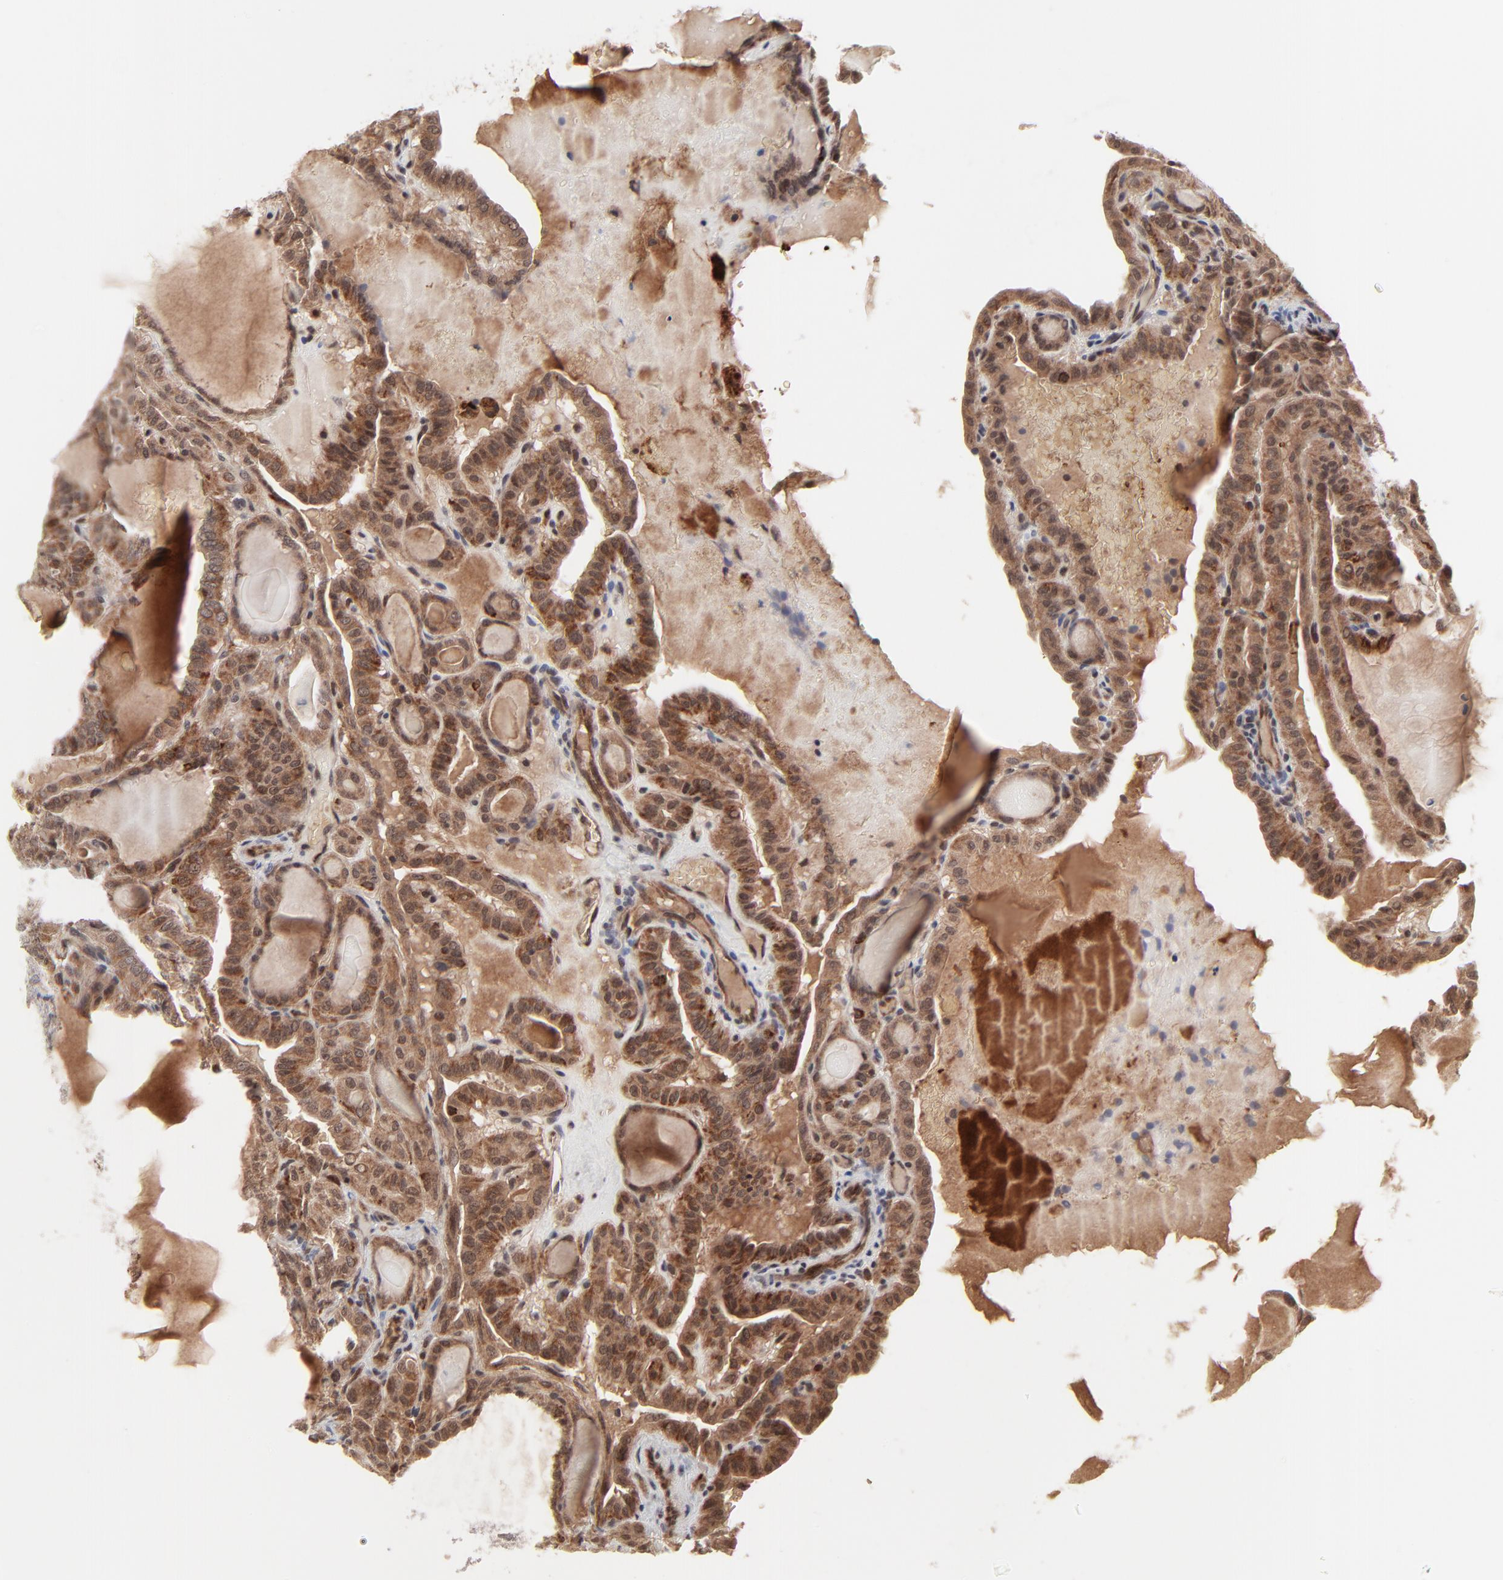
{"staining": {"intensity": "moderate", "quantity": ">75%", "location": "cytoplasmic/membranous,nuclear"}, "tissue": "thyroid cancer", "cell_type": "Tumor cells", "image_type": "cancer", "snomed": [{"axis": "morphology", "description": "Papillary adenocarcinoma, NOS"}, {"axis": "topography", "description": "Thyroid gland"}], "caption": "This is a photomicrograph of immunohistochemistry (IHC) staining of papillary adenocarcinoma (thyroid), which shows moderate expression in the cytoplasmic/membranous and nuclear of tumor cells.", "gene": "CASP10", "patient": {"sex": "male", "age": 77}}